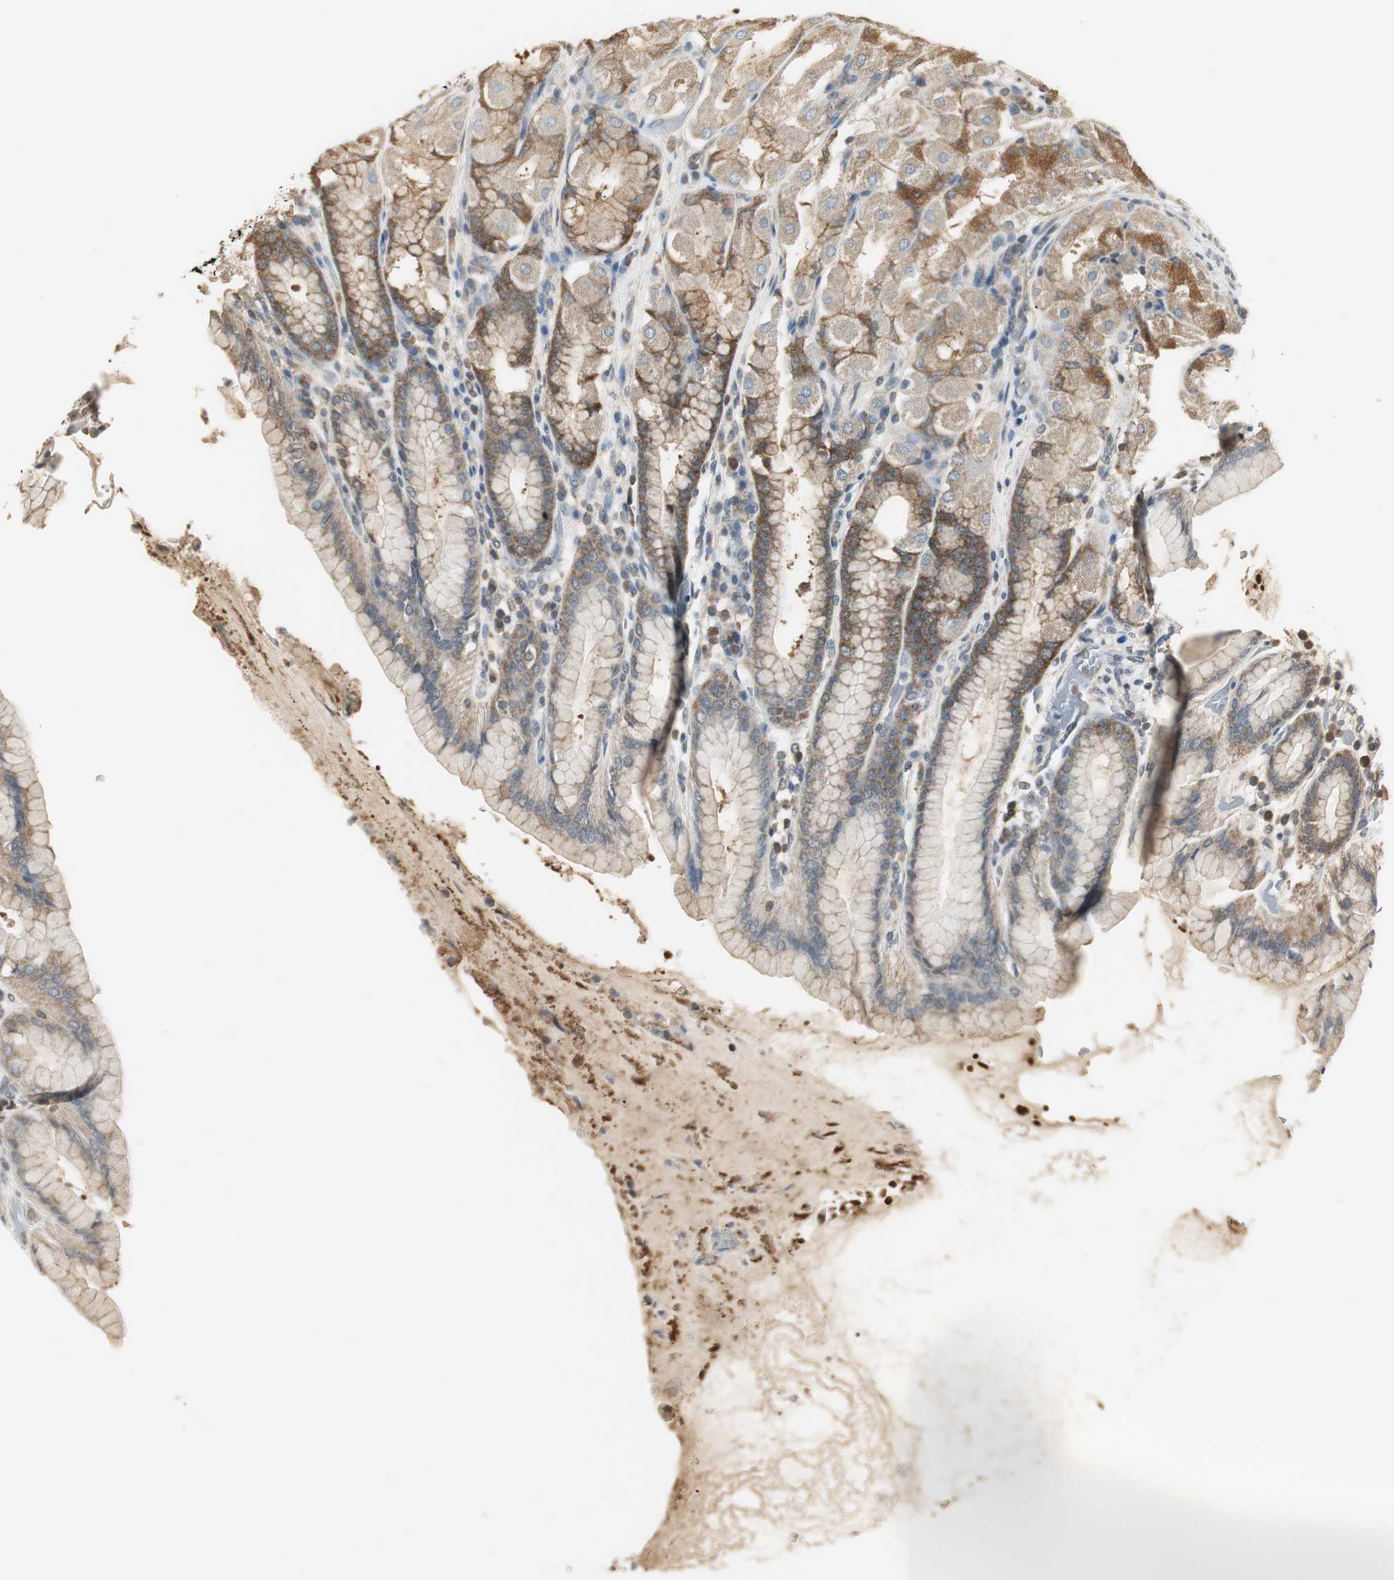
{"staining": {"intensity": "moderate", "quantity": ">75%", "location": "cytoplasmic/membranous"}, "tissue": "stomach", "cell_type": "Glandular cells", "image_type": "normal", "snomed": [{"axis": "morphology", "description": "Normal tissue, NOS"}, {"axis": "topography", "description": "Stomach, upper"}], "caption": "A brown stain labels moderate cytoplasmic/membranous positivity of a protein in glandular cells of unremarkable human stomach.", "gene": "CCT5", "patient": {"sex": "male", "age": 68}}